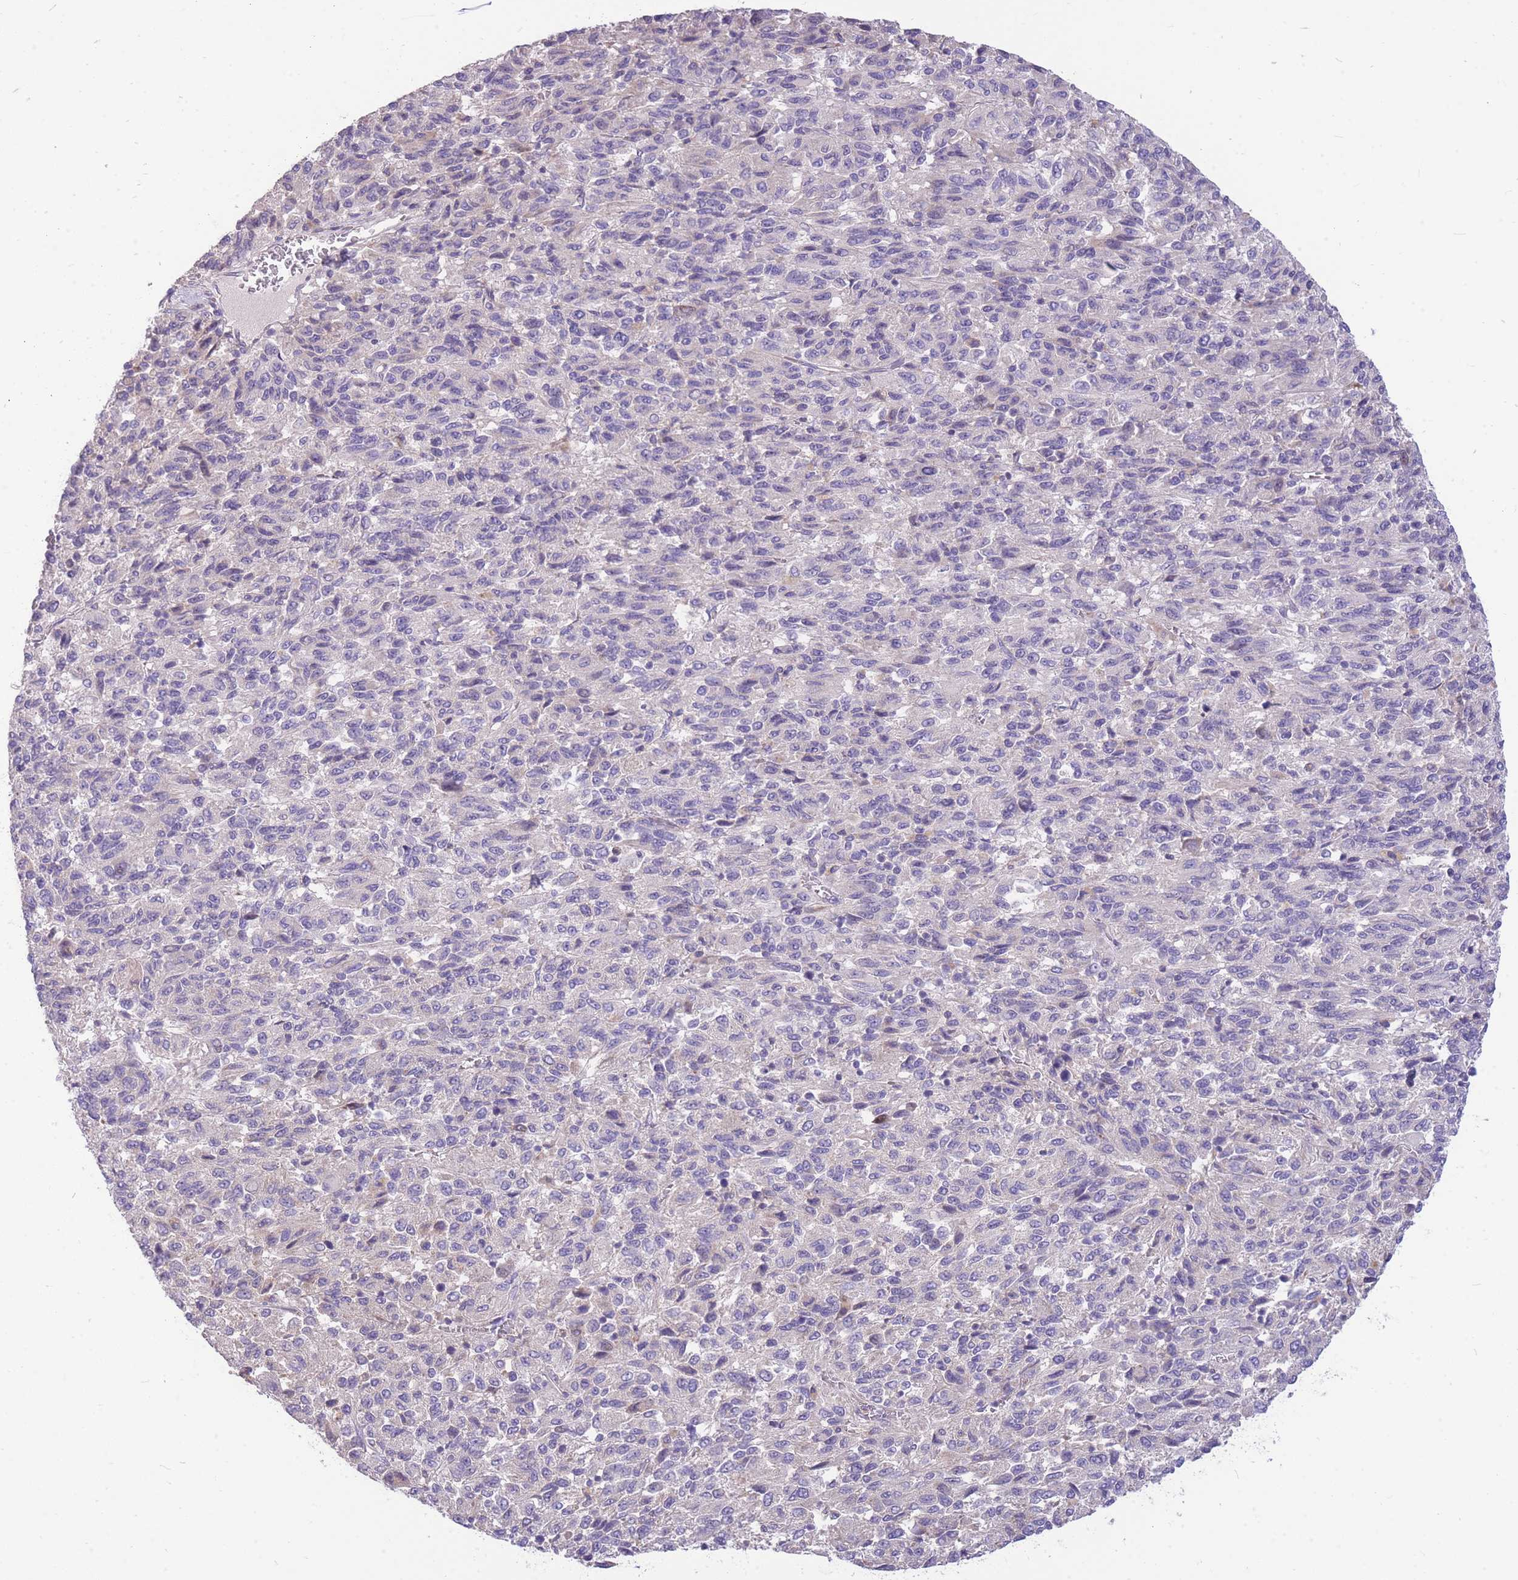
{"staining": {"intensity": "negative", "quantity": "none", "location": "none"}, "tissue": "melanoma", "cell_type": "Tumor cells", "image_type": "cancer", "snomed": [{"axis": "morphology", "description": "Malignant melanoma, Metastatic site"}, {"axis": "topography", "description": "Lung"}], "caption": "Immunohistochemical staining of human malignant melanoma (metastatic site) shows no significant staining in tumor cells. (DAB IHC visualized using brightfield microscopy, high magnification).", "gene": "OR5T1", "patient": {"sex": "male", "age": 64}}